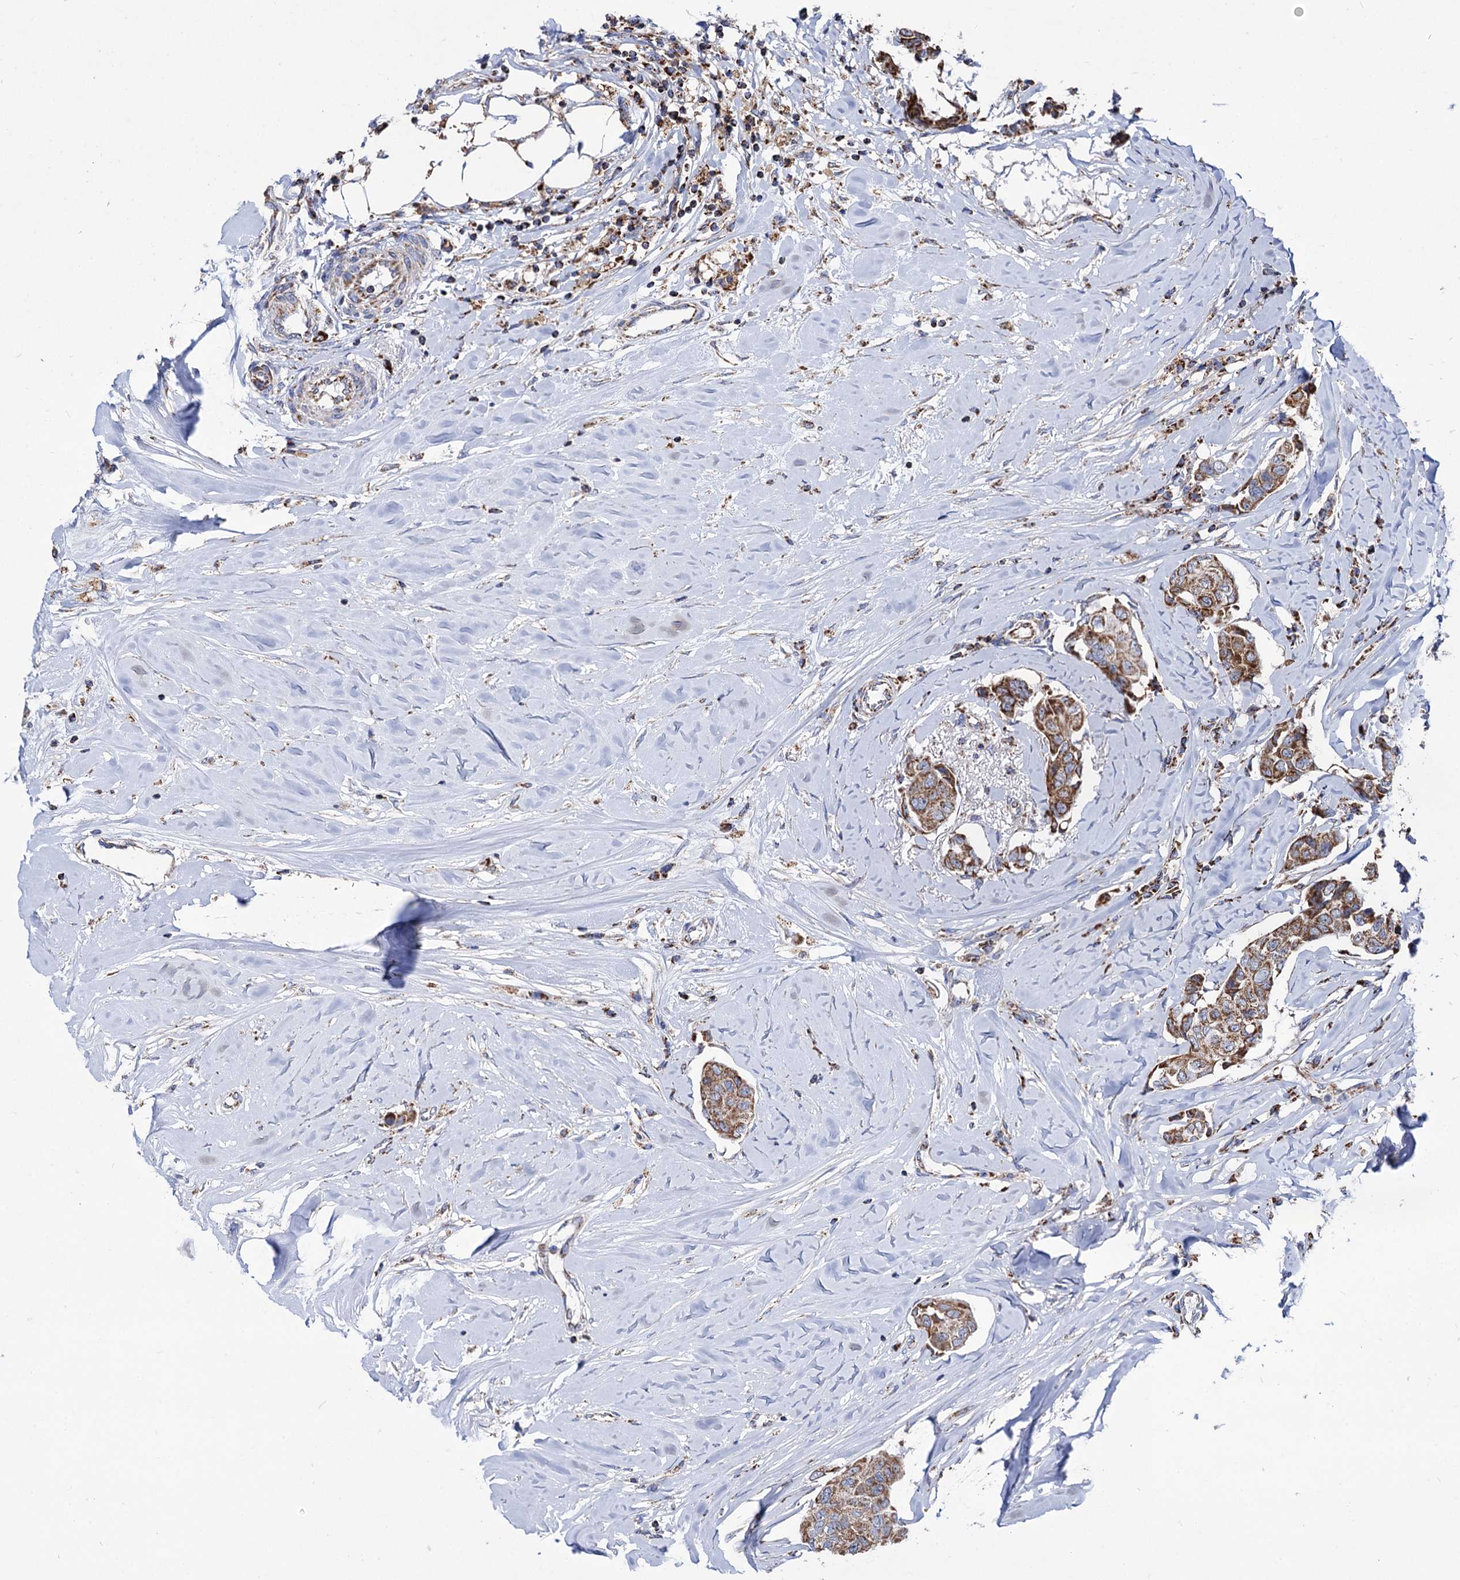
{"staining": {"intensity": "moderate", "quantity": ">75%", "location": "cytoplasmic/membranous"}, "tissue": "breast cancer", "cell_type": "Tumor cells", "image_type": "cancer", "snomed": [{"axis": "morphology", "description": "Duct carcinoma"}, {"axis": "topography", "description": "Breast"}], "caption": "A high-resolution image shows immunohistochemistry (IHC) staining of invasive ductal carcinoma (breast), which reveals moderate cytoplasmic/membranous positivity in about >75% of tumor cells.", "gene": "ABHD10", "patient": {"sex": "female", "age": 80}}